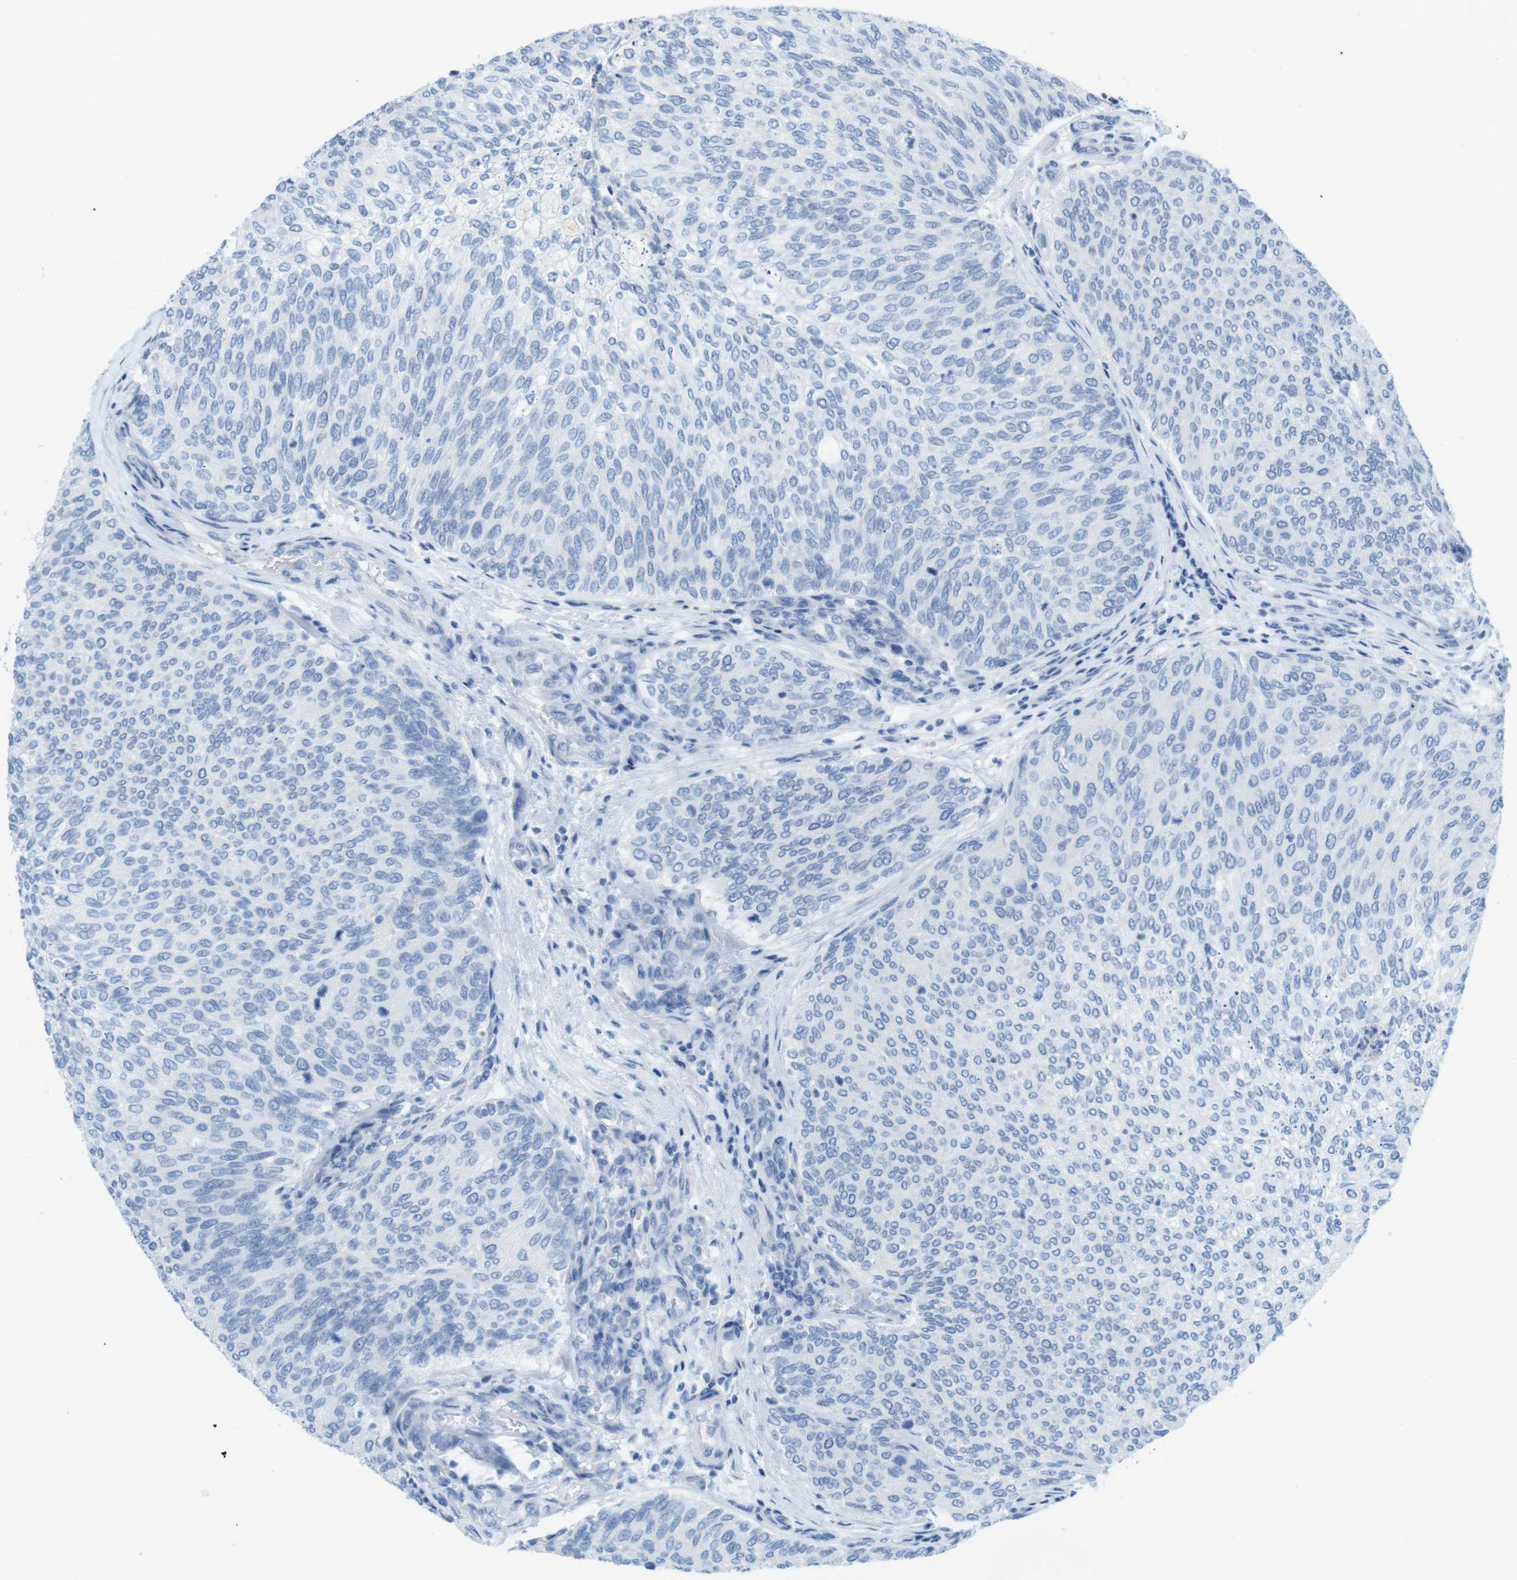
{"staining": {"intensity": "negative", "quantity": "none", "location": "none"}, "tissue": "urothelial cancer", "cell_type": "Tumor cells", "image_type": "cancer", "snomed": [{"axis": "morphology", "description": "Urothelial carcinoma, Low grade"}, {"axis": "topography", "description": "Urinary bladder"}], "caption": "Immunohistochemistry of low-grade urothelial carcinoma displays no staining in tumor cells.", "gene": "GAP43", "patient": {"sex": "female", "age": 79}}